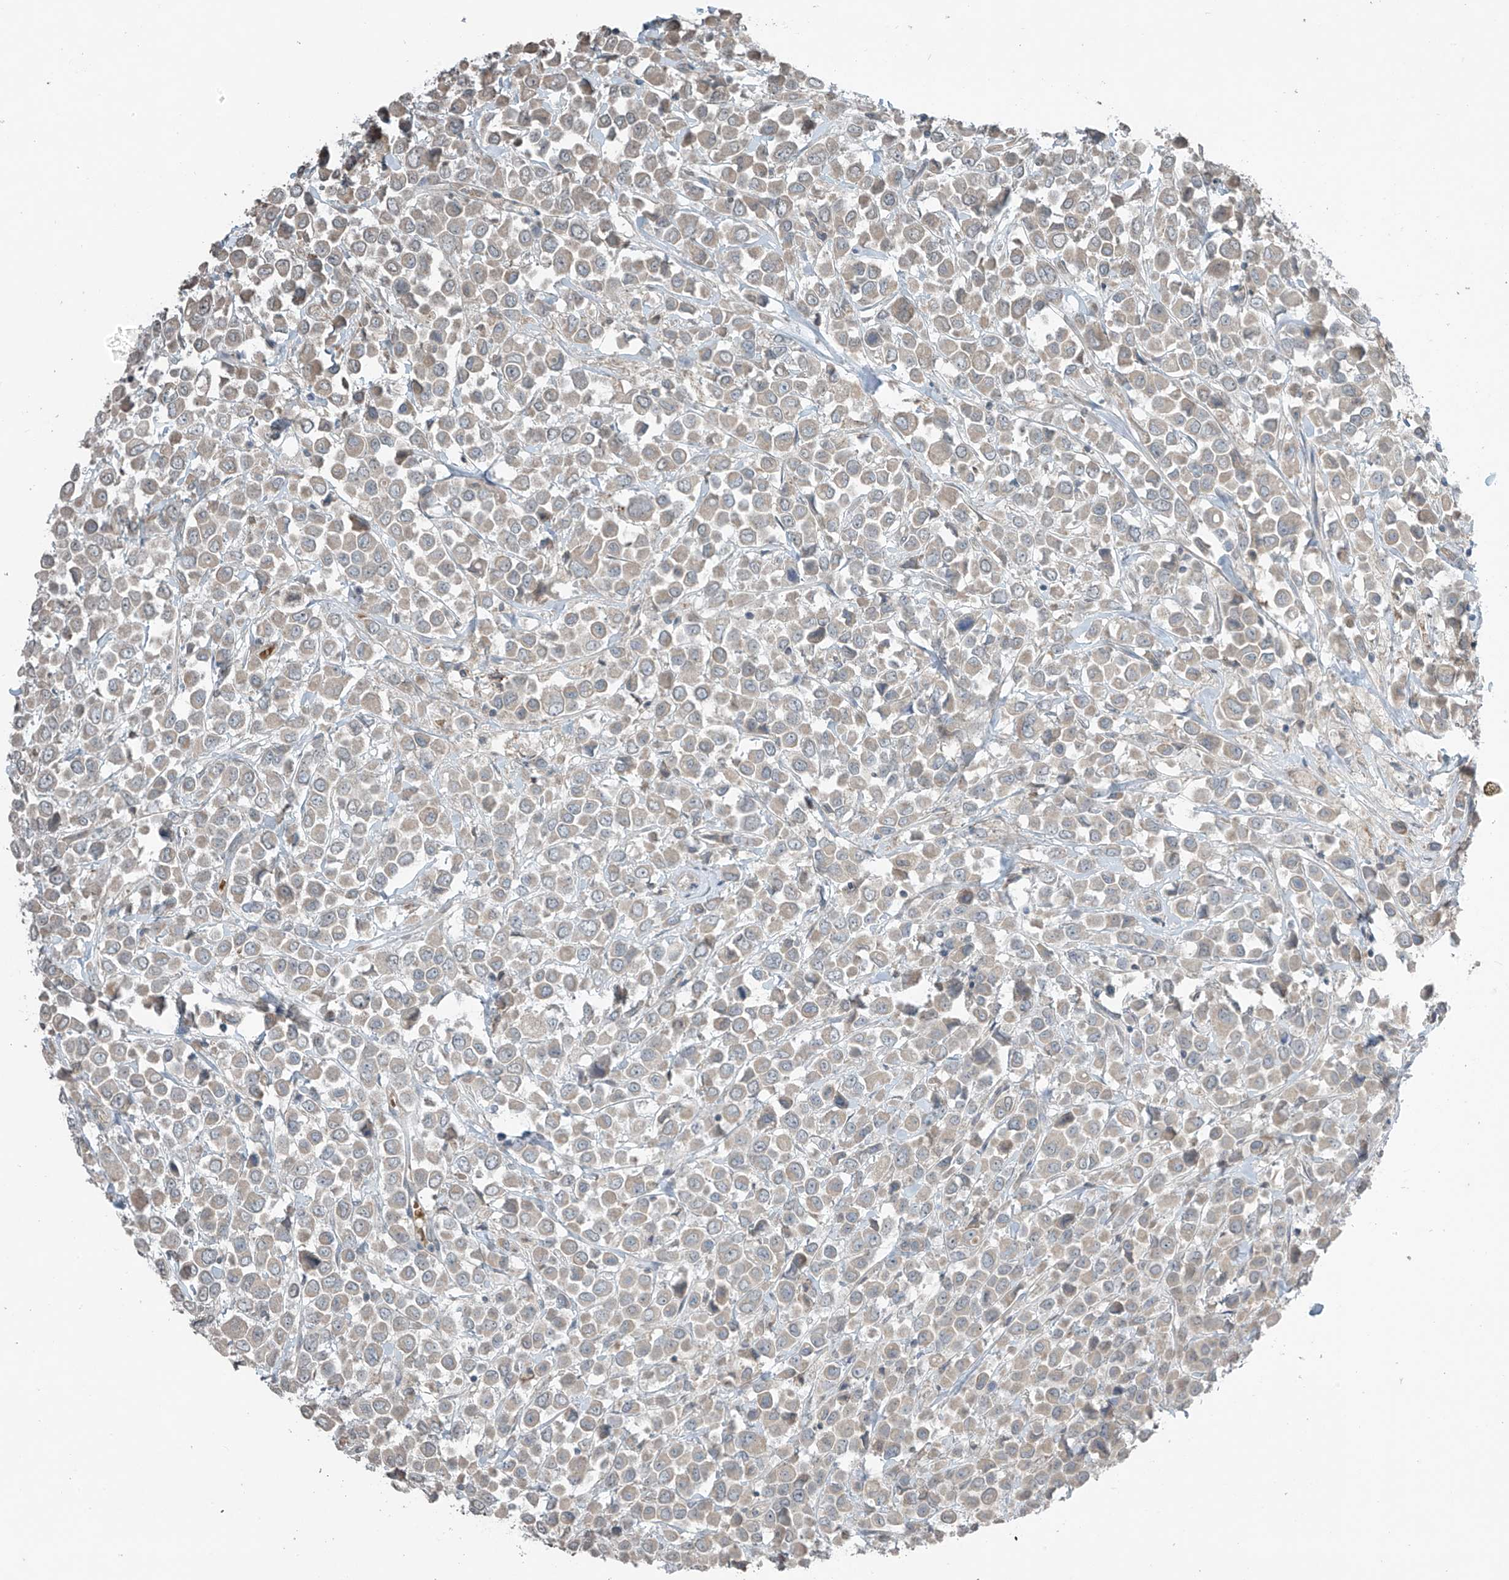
{"staining": {"intensity": "weak", "quantity": "<25%", "location": "cytoplasmic/membranous"}, "tissue": "breast cancer", "cell_type": "Tumor cells", "image_type": "cancer", "snomed": [{"axis": "morphology", "description": "Duct carcinoma"}, {"axis": "topography", "description": "Breast"}], "caption": "Immunohistochemistry image of breast intraductal carcinoma stained for a protein (brown), which reveals no expression in tumor cells. (Stains: DAB IHC with hematoxylin counter stain, Microscopy: brightfield microscopy at high magnification).", "gene": "HOXA11", "patient": {"sex": "female", "age": 61}}